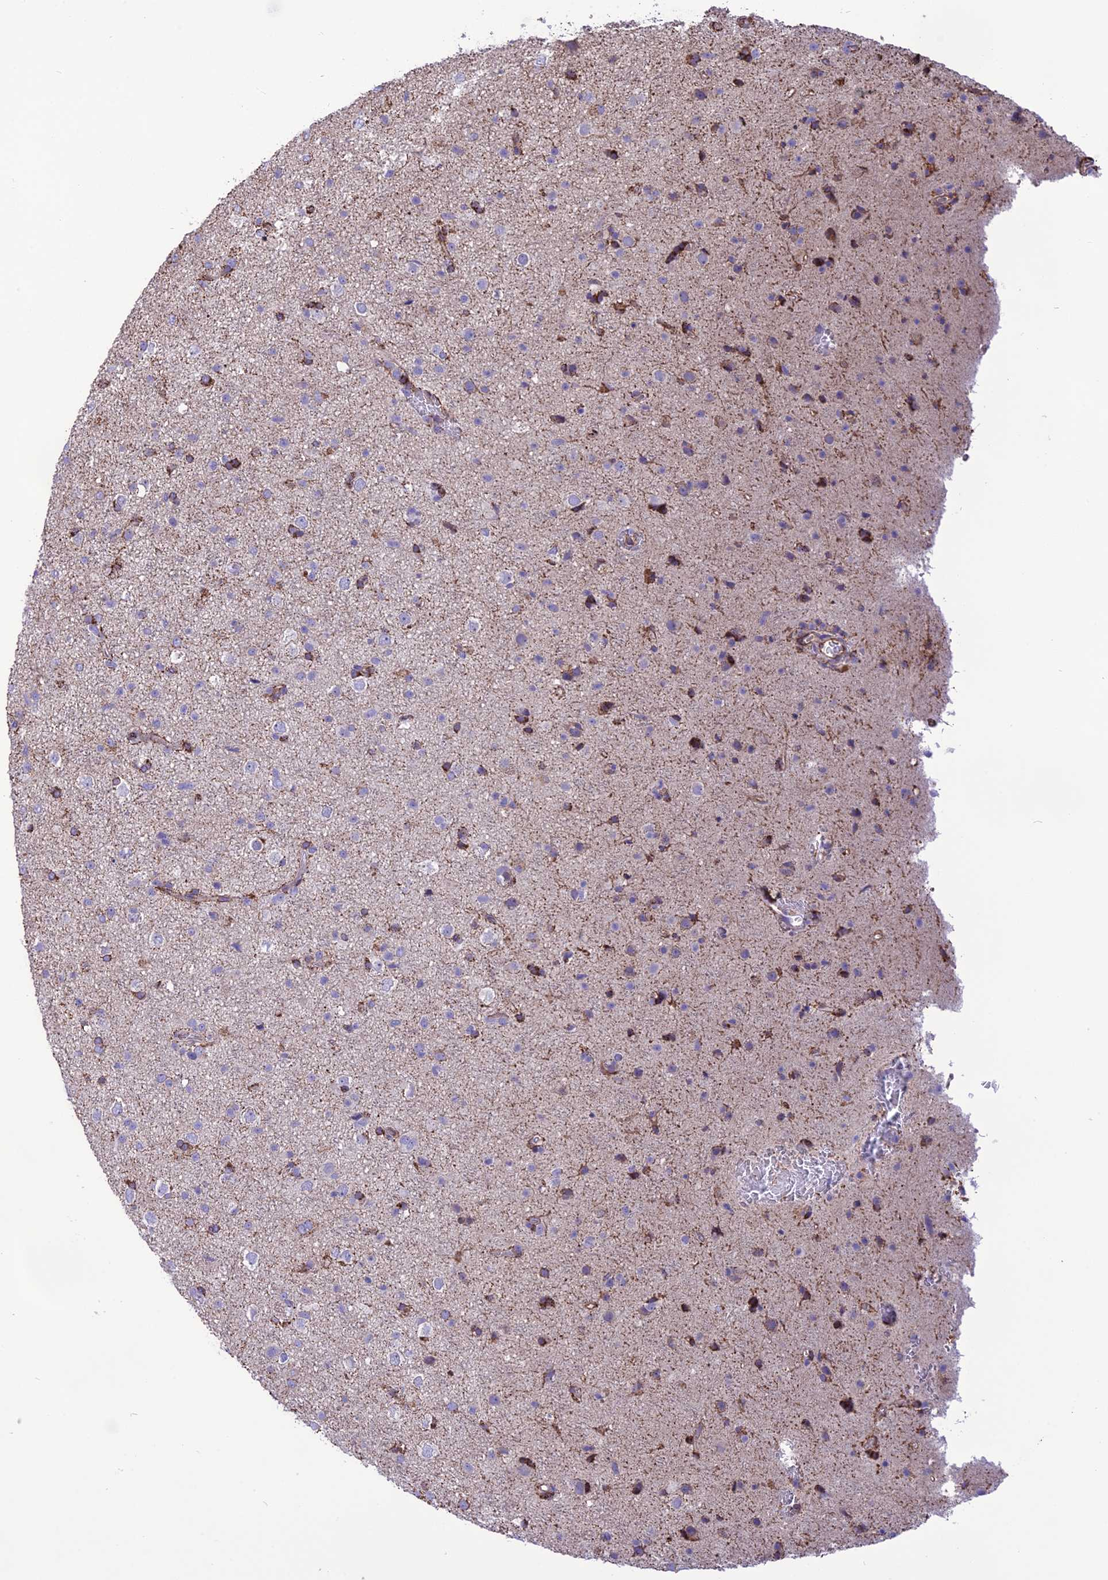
{"staining": {"intensity": "moderate", "quantity": "<25%", "location": "cytoplasmic/membranous"}, "tissue": "glioma", "cell_type": "Tumor cells", "image_type": "cancer", "snomed": [{"axis": "morphology", "description": "Glioma, malignant, Low grade"}, {"axis": "topography", "description": "Brain"}], "caption": "Immunohistochemistry (IHC) of malignant glioma (low-grade) demonstrates low levels of moderate cytoplasmic/membranous staining in about <25% of tumor cells. (DAB (3,3'-diaminobenzidine) IHC, brown staining for protein, blue staining for nuclei).", "gene": "DOC2B", "patient": {"sex": "male", "age": 65}}